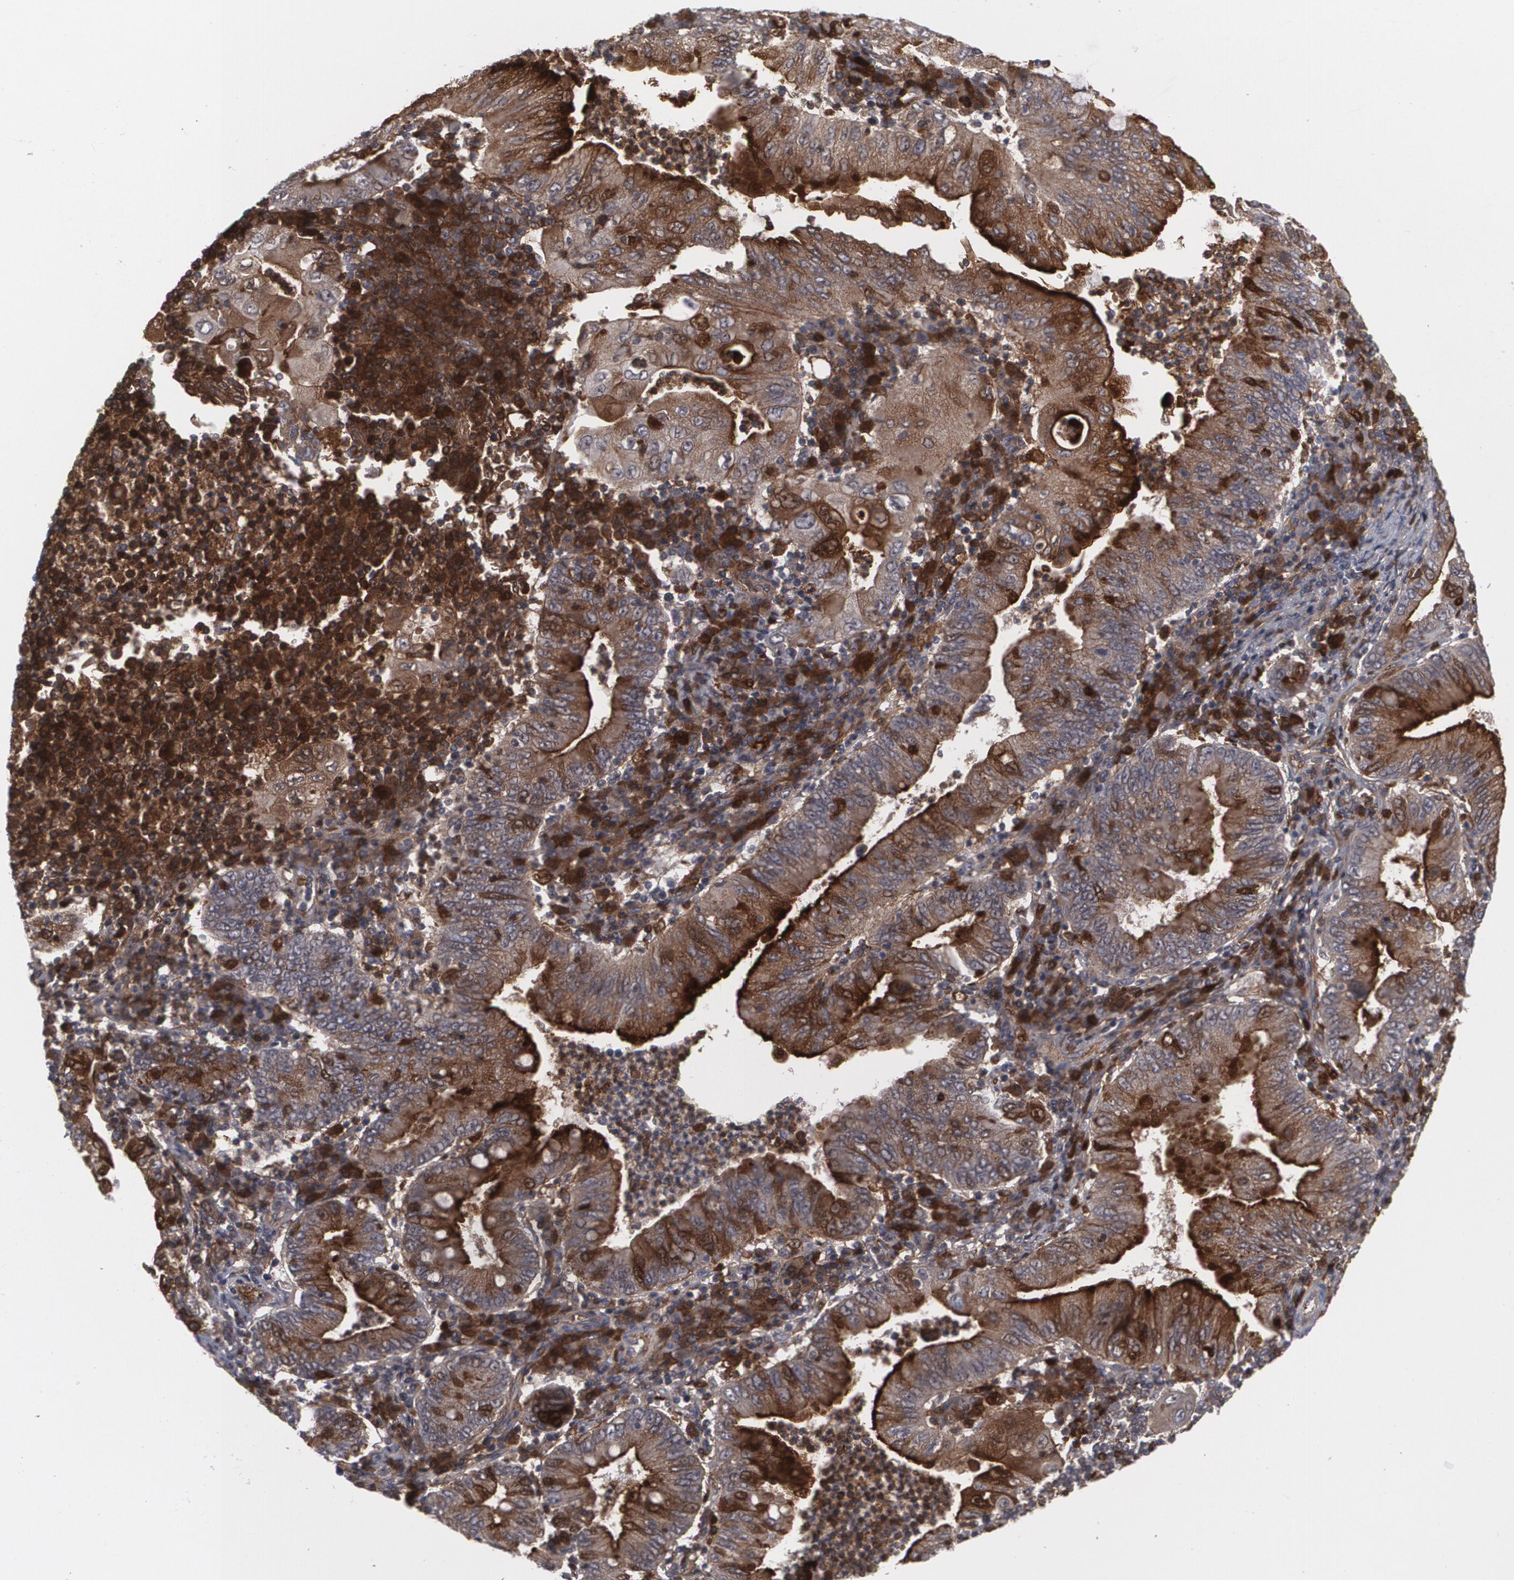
{"staining": {"intensity": "moderate", "quantity": "<25%", "location": "cytoplasmic/membranous"}, "tissue": "stomach cancer", "cell_type": "Tumor cells", "image_type": "cancer", "snomed": [{"axis": "morphology", "description": "Normal tissue, NOS"}, {"axis": "morphology", "description": "Adenocarcinoma, NOS"}, {"axis": "topography", "description": "Esophagus"}, {"axis": "topography", "description": "Stomach, upper"}, {"axis": "topography", "description": "Peripheral nerve tissue"}], "caption": "Immunohistochemistry (IHC) histopathology image of human stomach cancer (adenocarcinoma) stained for a protein (brown), which demonstrates low levels of moderate cytoplasmic/membranous positivity in approximately <25% of tumor cells.", "gene": "LRG1", "patient": {"sex": "male", "age": 62}}